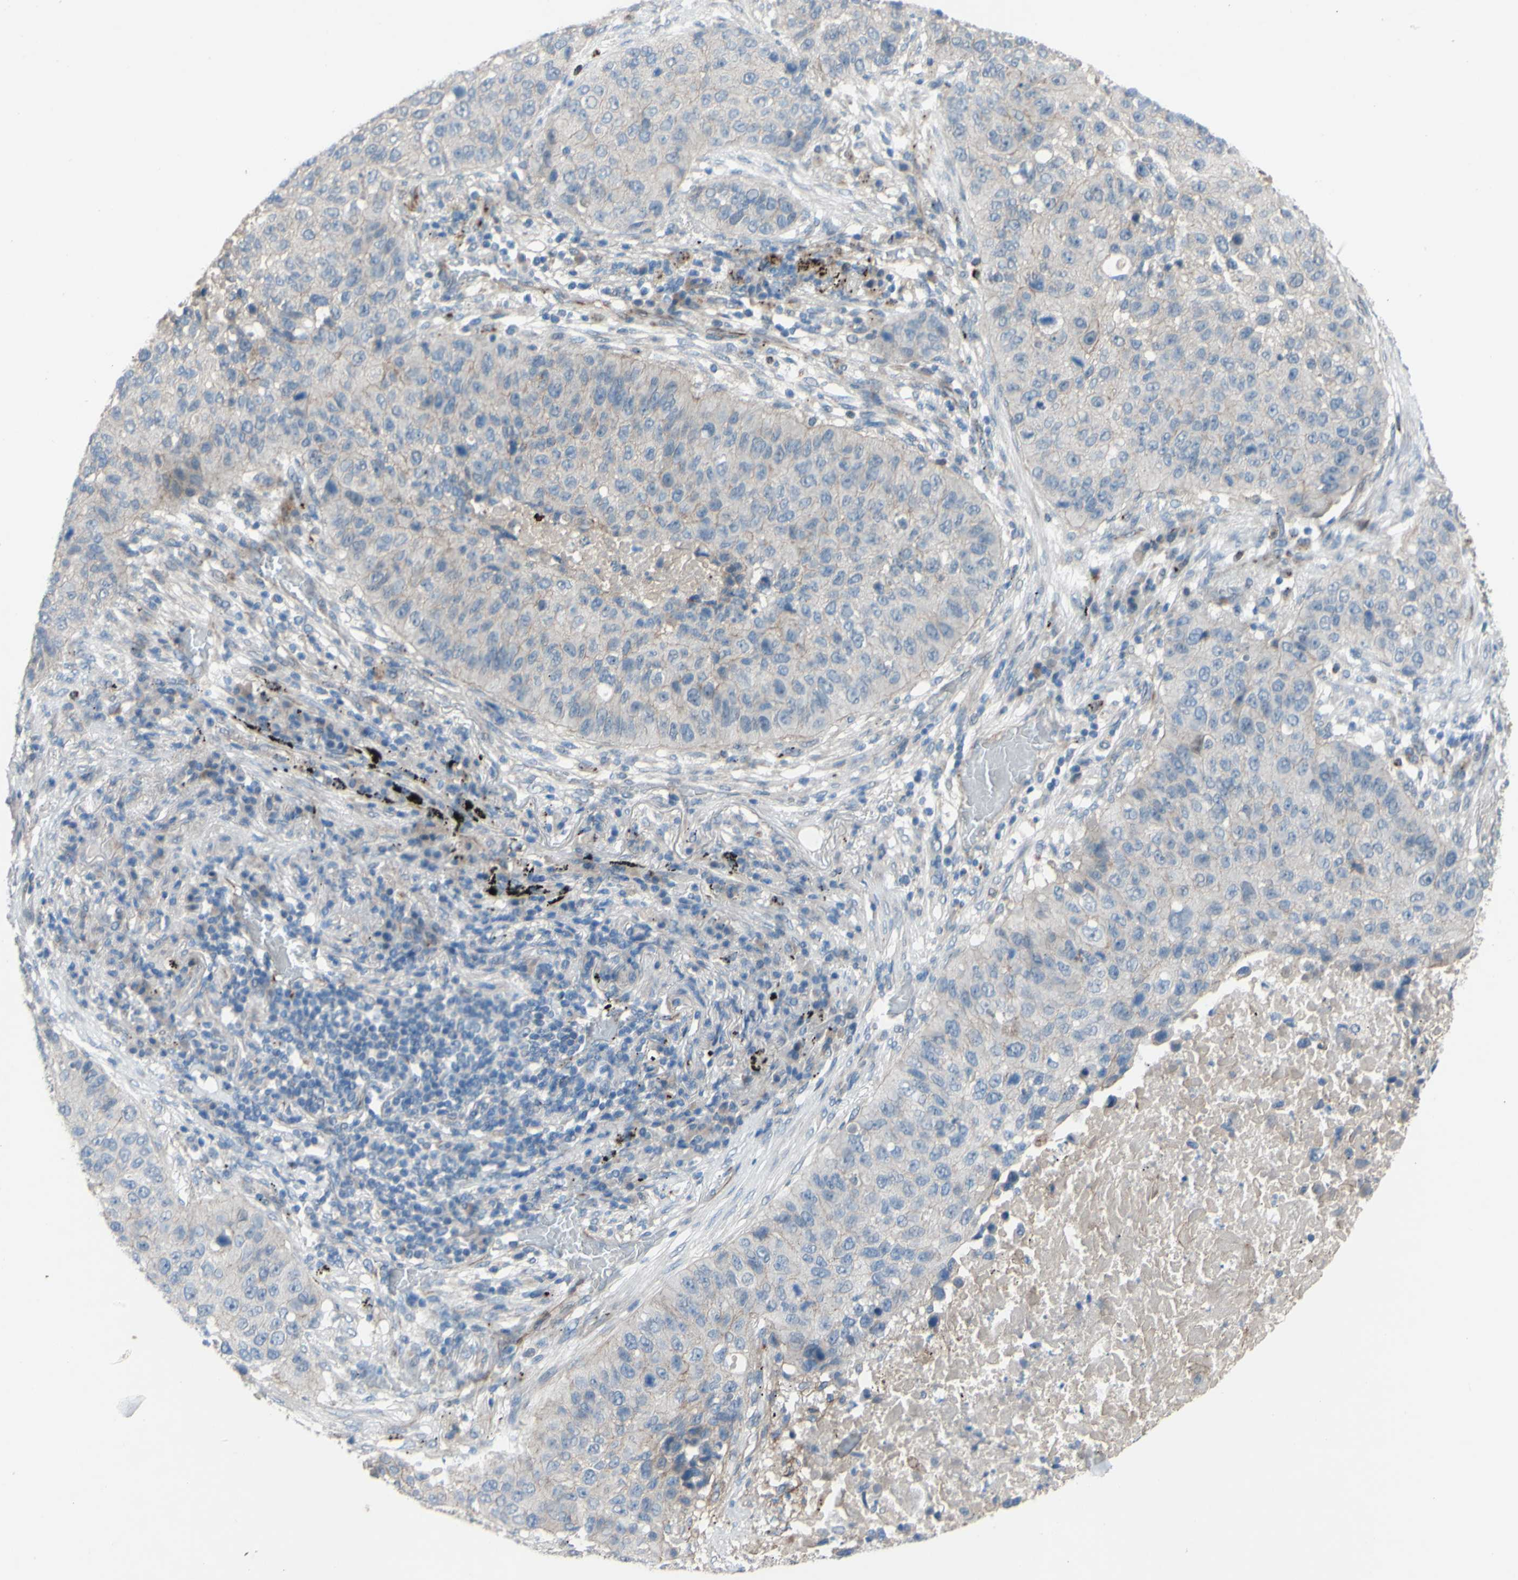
{"staining": {"intensity": "weak", "quantity": "<25%", "location": "cytoplasmic/membranous"}, "tissue": "lung cancer", "cell_type": "Tumor cells", "image_type": "cancer", "snomed": [{"axis": "morphology", "description": "Squamous cell carcinoma, NOS"}, {"axis": "topography", "description": "Lung"}], "caption": "This is a micrograph of immunohistochemistry (IHC) staining of lung cancer (squamous cell carcinoma), which shows no expression in tumor cells.", "gene": "CDCP1", "patient": {"sex": "male", "age": 57}}